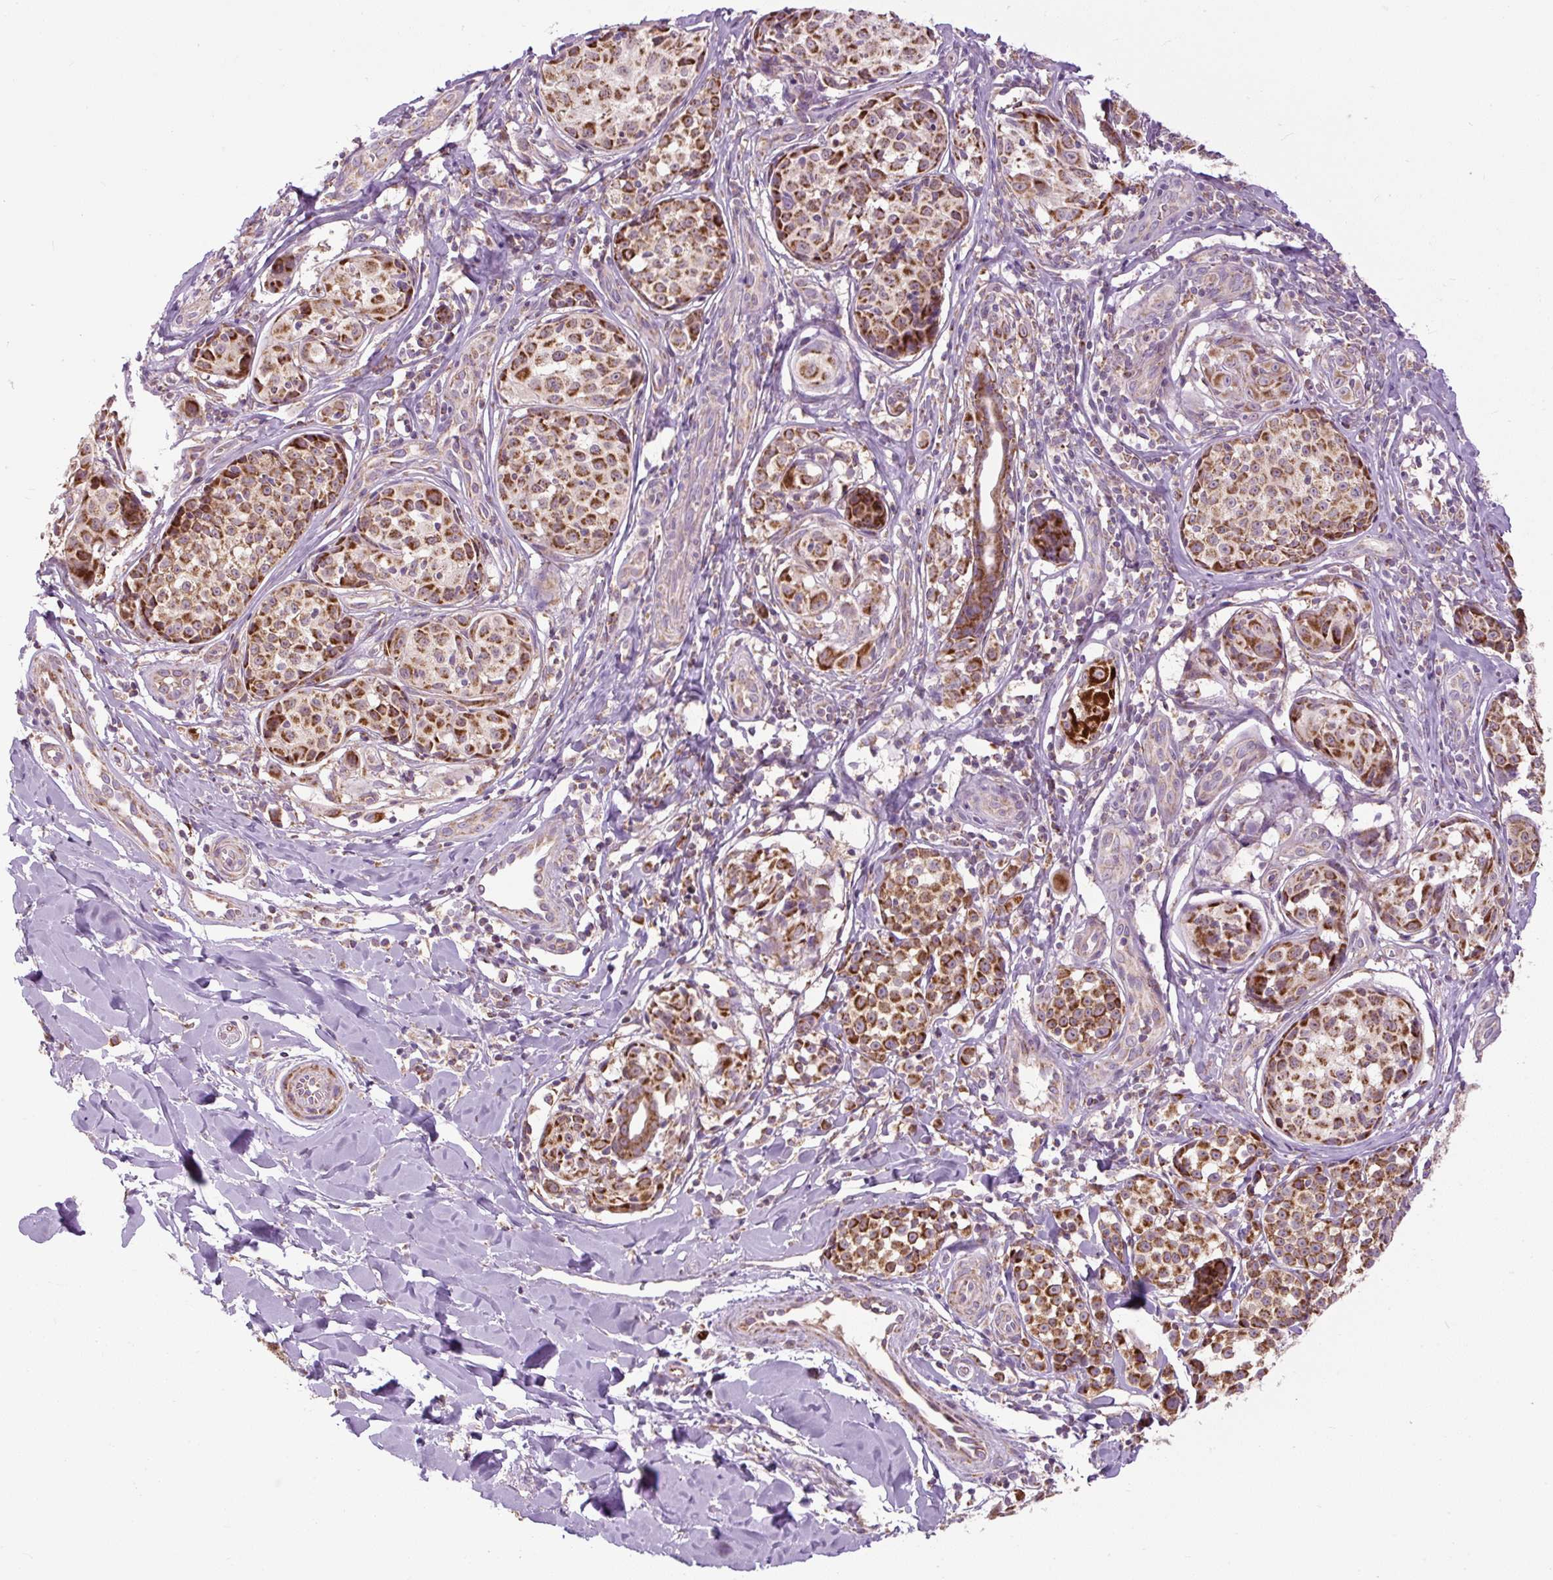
{"staining": {"intensity": "strong", "quantity": ">75%", "location": "cytoplasmic/membranous"}, "tissue": "melanoma", "cell_type": "Tumor cells", "image_type": "cancer", "snomed": [{"axis": "morphology", "description": "Malignant melanoma, NOS"}, {"axis": "topography", "description": "Skin"}], "caption": "Protein expression analysis of human melanoma reveals strong cytoplasmic/membranous staining in about >75% of tumor cells.", "gene": "TM2D3", "patient": {"sex": "female", "age": 35}}